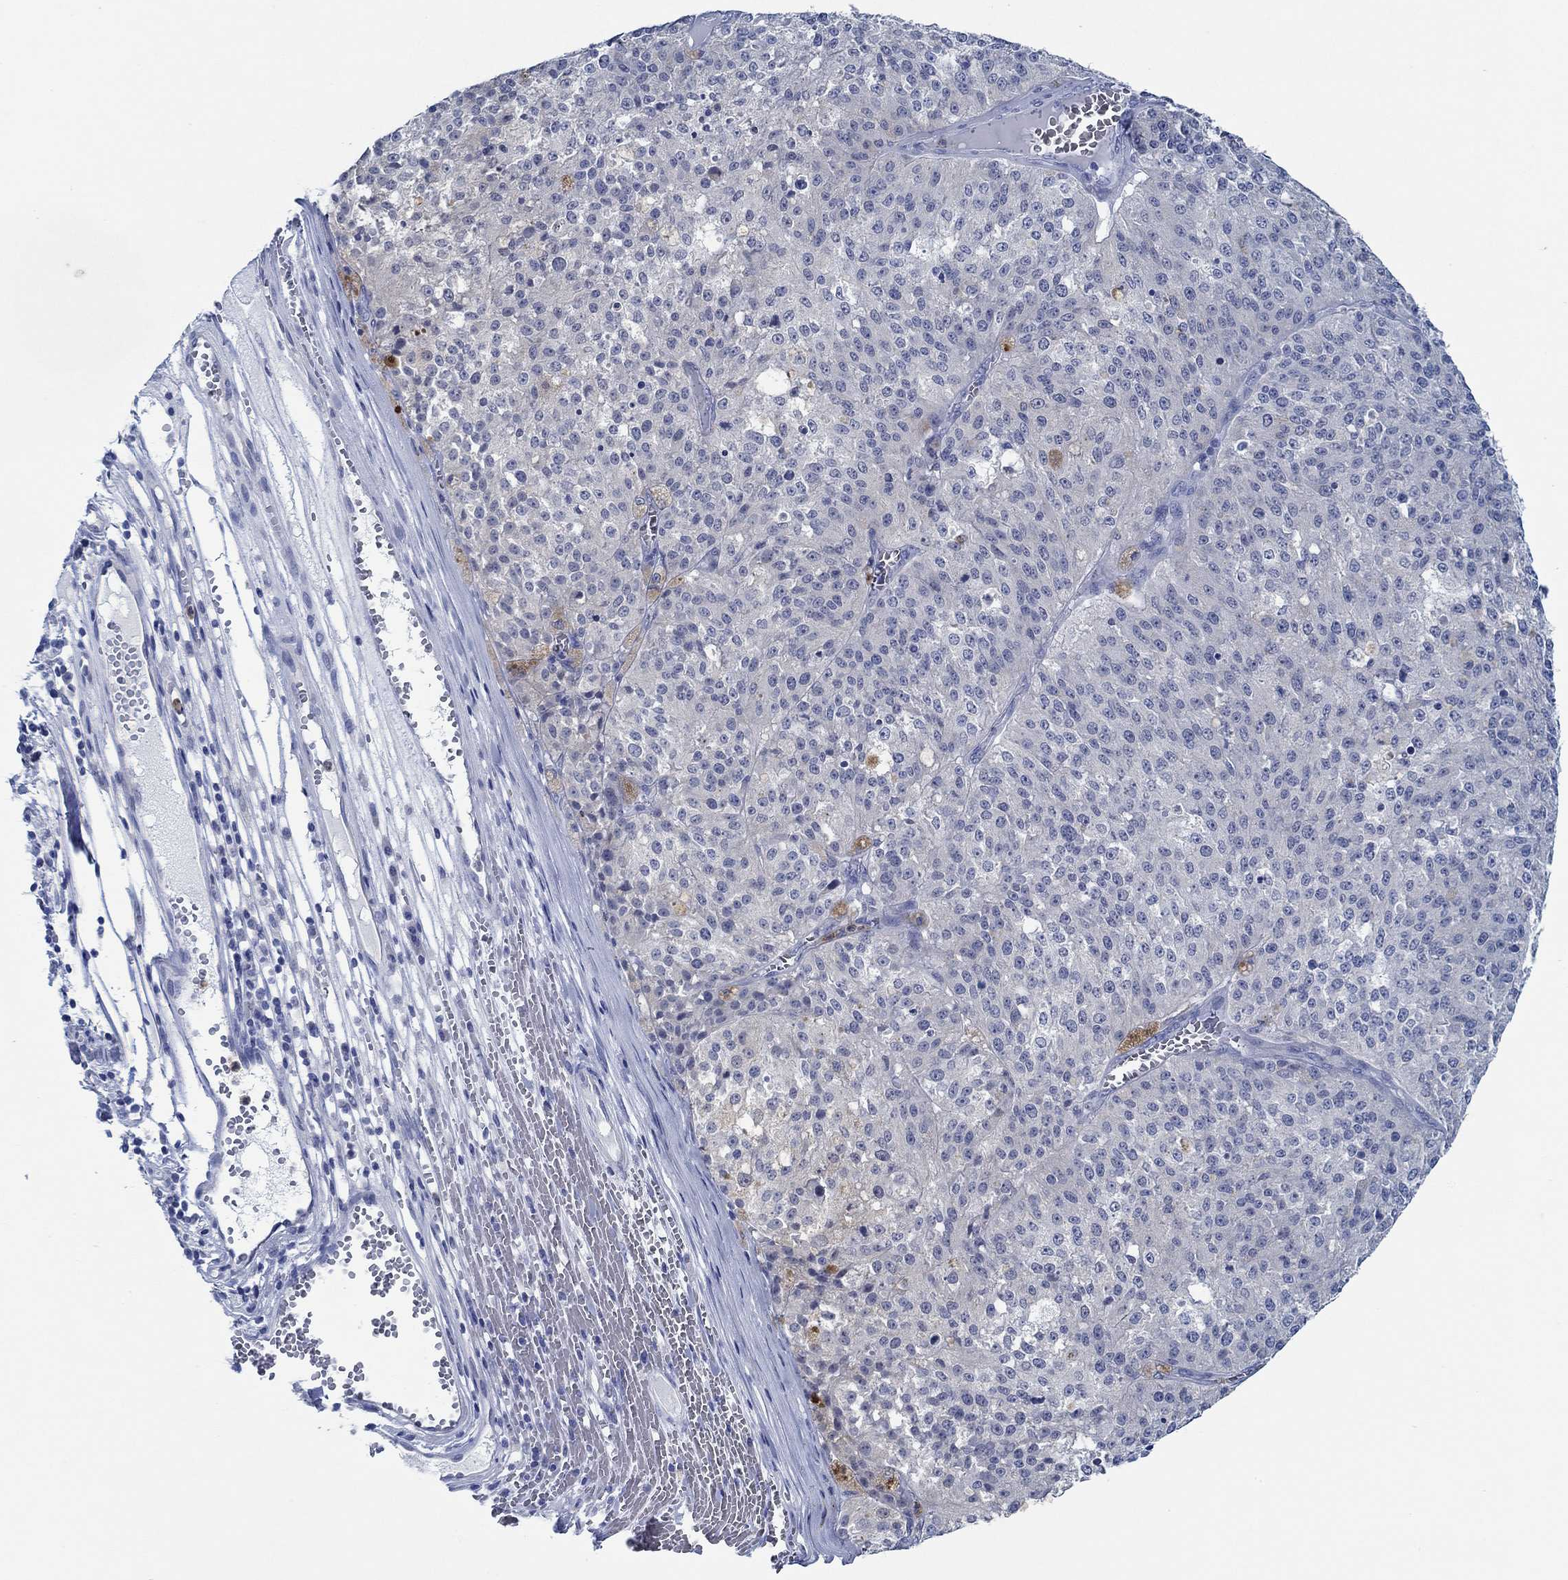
{"staining": {"intensity": "negative", "quantity": "none", "location": "none"}, "tissue": "melanoma", "cell_type": "Tumor cells", "image_type": "cancer", "snomed": [{"axis": "morphology", "description": "Malignant melanoma, Metastatic site"}, {"axis": "topography", "description": "Lymph node"}], "caption": "This image is of malignant melanoma (metastatic site) stained with immunohistochemistry (IHC) to label a protein in brown with the nuclei are counter-stained blue. There is no staining in tumor cells. (Brightfield microscopy of DAB (3,3'-diaminobenzidine) immunohistochemistry (IHC) at high magnification).", "gene": "ZNF671", "patient": {"sex": "female", "age": 64}}